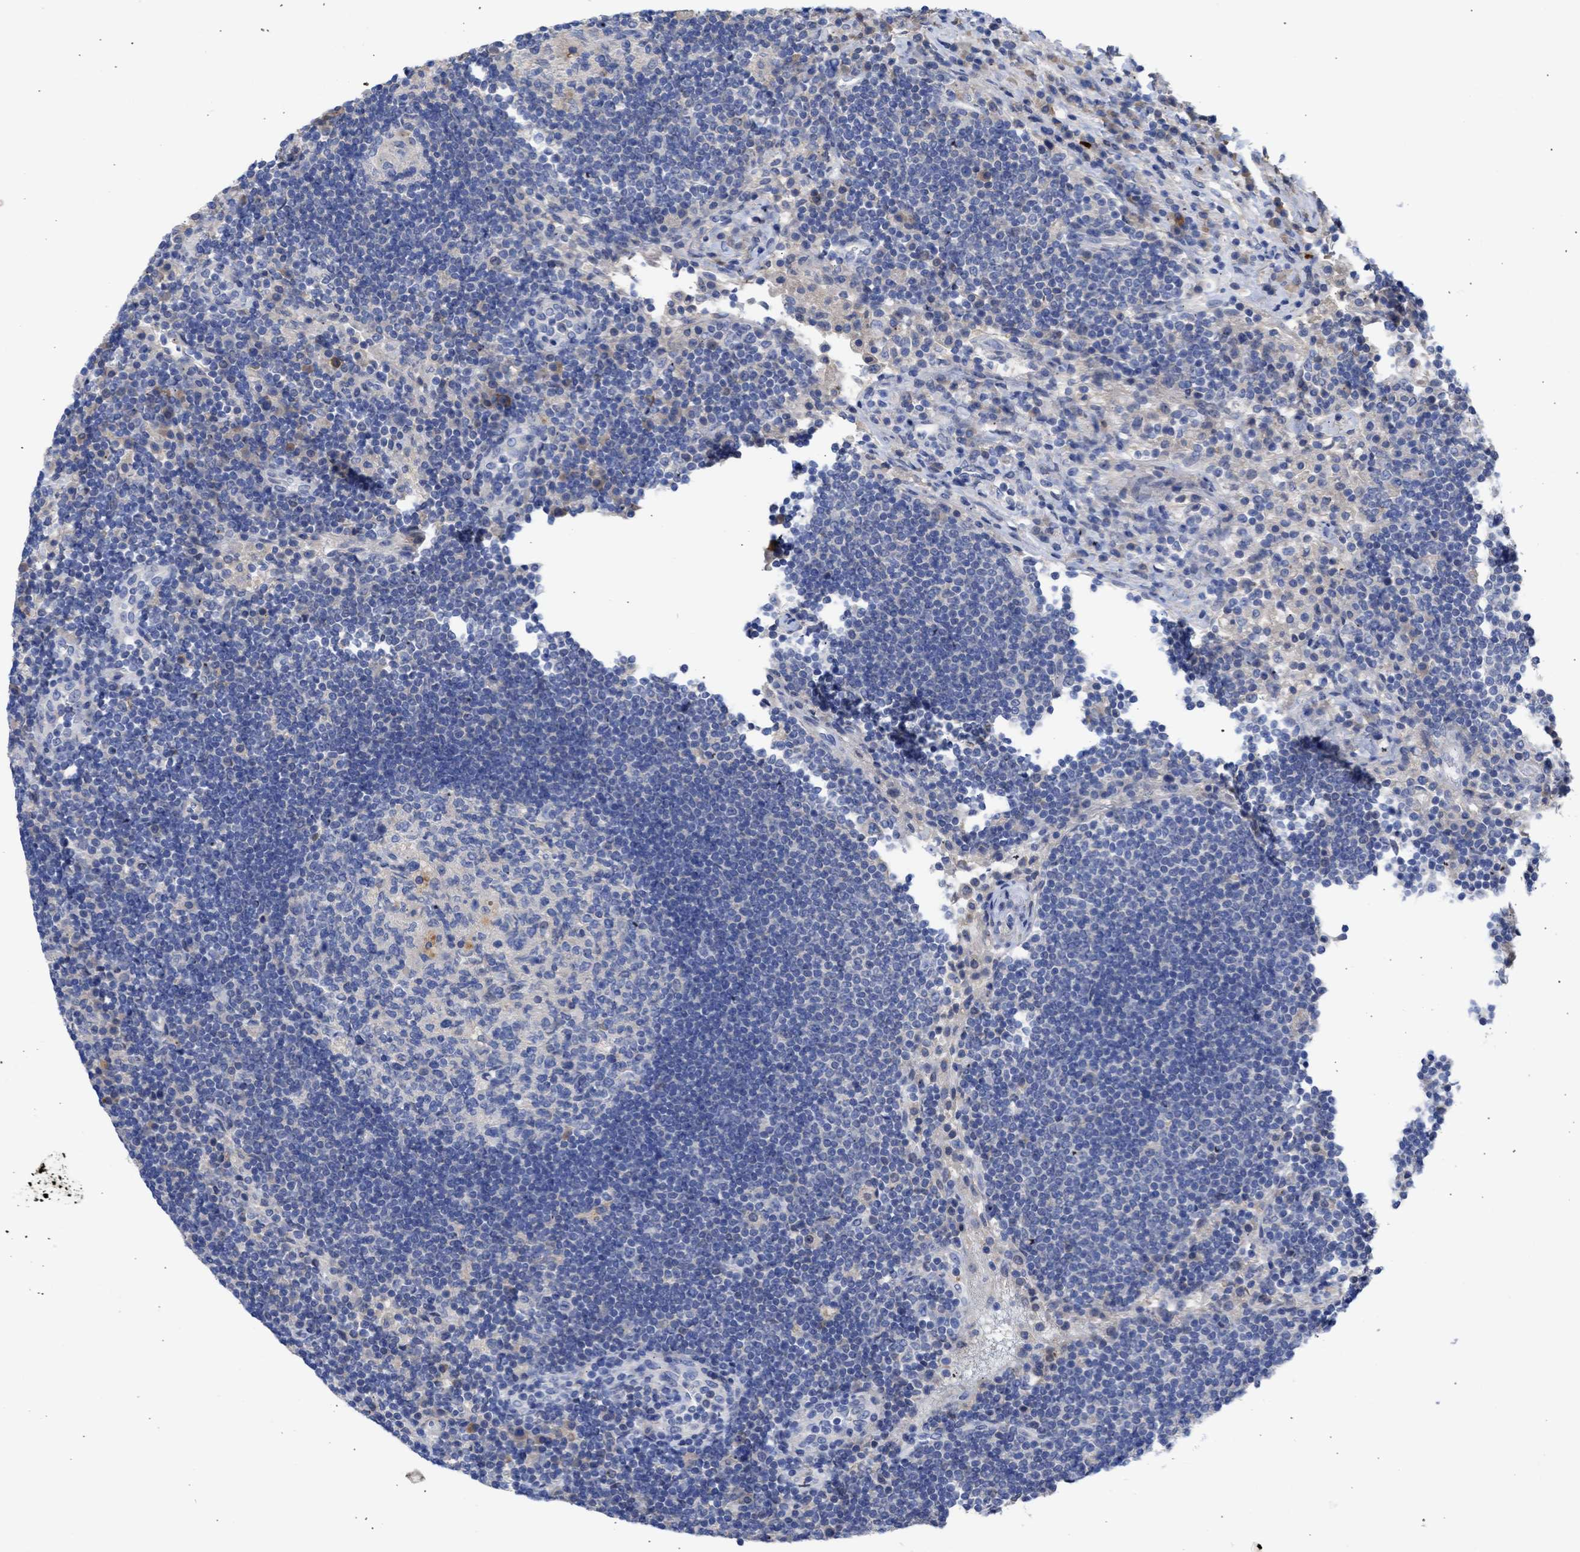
{"staining": {"intensity": "negative", "quantity": "none", "location": "none"}, "tissue": "lymph node", "cell_type": "Germinal center cells", "image_type": "normal", "snomed": [{"axis": "morphology", "description": "Normal tissue, NOS"}, {"axis": "topography", "description": "Lymph node"}], "caption": "Histopathology image shows no protein expression in germinal center cells of benign lymph node.", "gene": "ARHGEF4", "patient": {"sex": "female", "age": 53}}